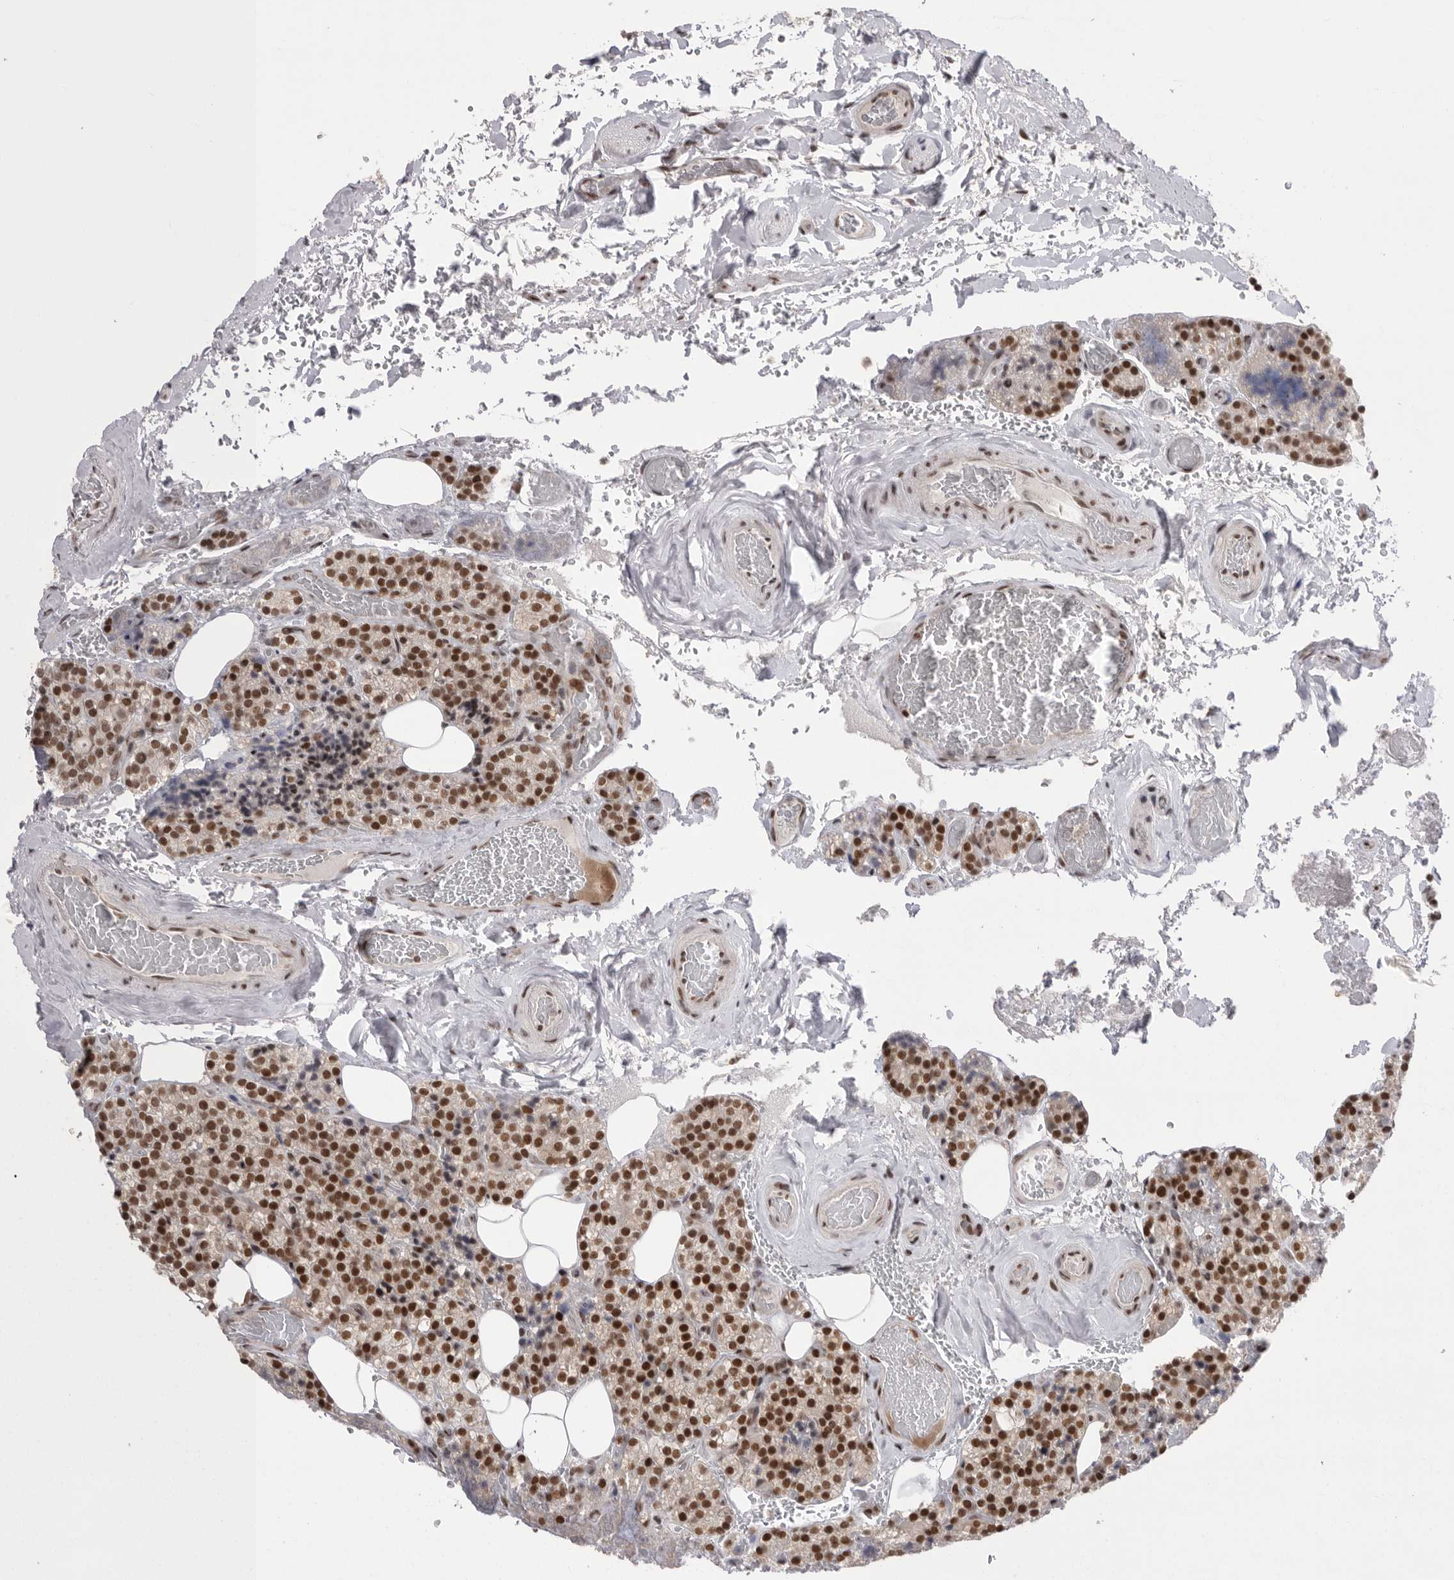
{"staining": {"intensity": "strong", "quantity": ">75%", "location": "nuclear"}, "tissue": "parathyroid gland", "cell_type": "Glandular cells", "image_type": "normal", "snomed": [{"axis": "morphology", "description": "Normal tissue, NOS"}, {"axis": "topography", "description": "Parathyroid gland"}], "caption": "This histopathology image demonstrates immunohistochemistry staining of benign human parathyroid gland, with high strong nuclear staining in about >75% of glandular cells.", "gene": "POU5F1", "patient": {"sex": "male", "age": 87}}